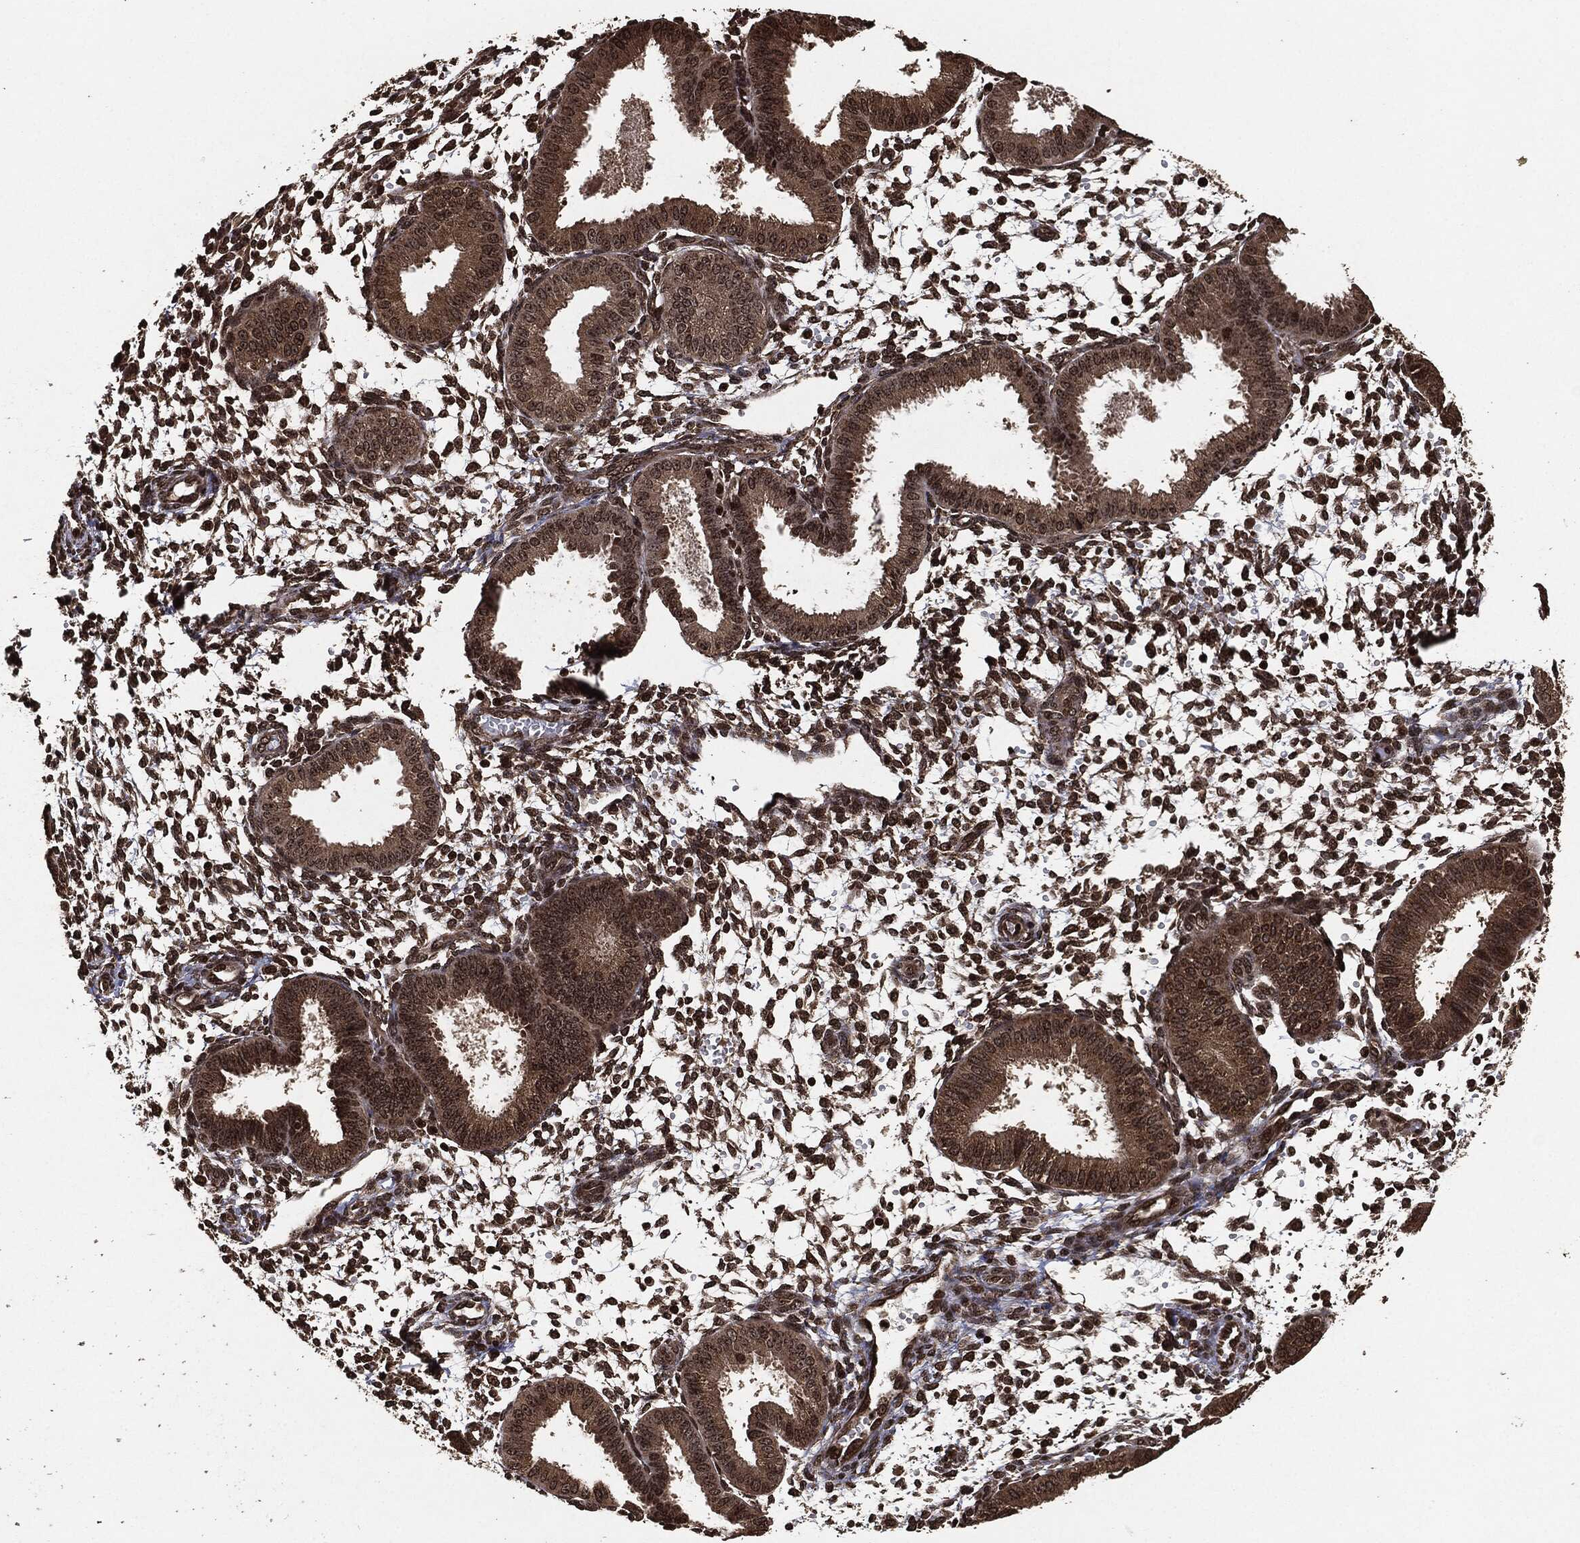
{"staining": {"intensity": "moderate", "quantity": ">75%", "location": "cytoplasmic/membranous"}, "tissue": "endometrium", "cell_type": "Cells in endometrial stroma", "image_type": "normal", "snomed": [{"axis": "morphology", "description": "Normal tissue, NOS"}, {"axis": "topography", "description": "Endometrium"}], "caption": "The image exhibits staining of normal endometrium, revealing moderate cytoplasmic/membranous protein staining (brown color) within cells in endometrial stroma. (IHC, brightfield microscopy, high magnification).", "gene": "PDK1", "patient": {"sex": "female", "age": 43}}